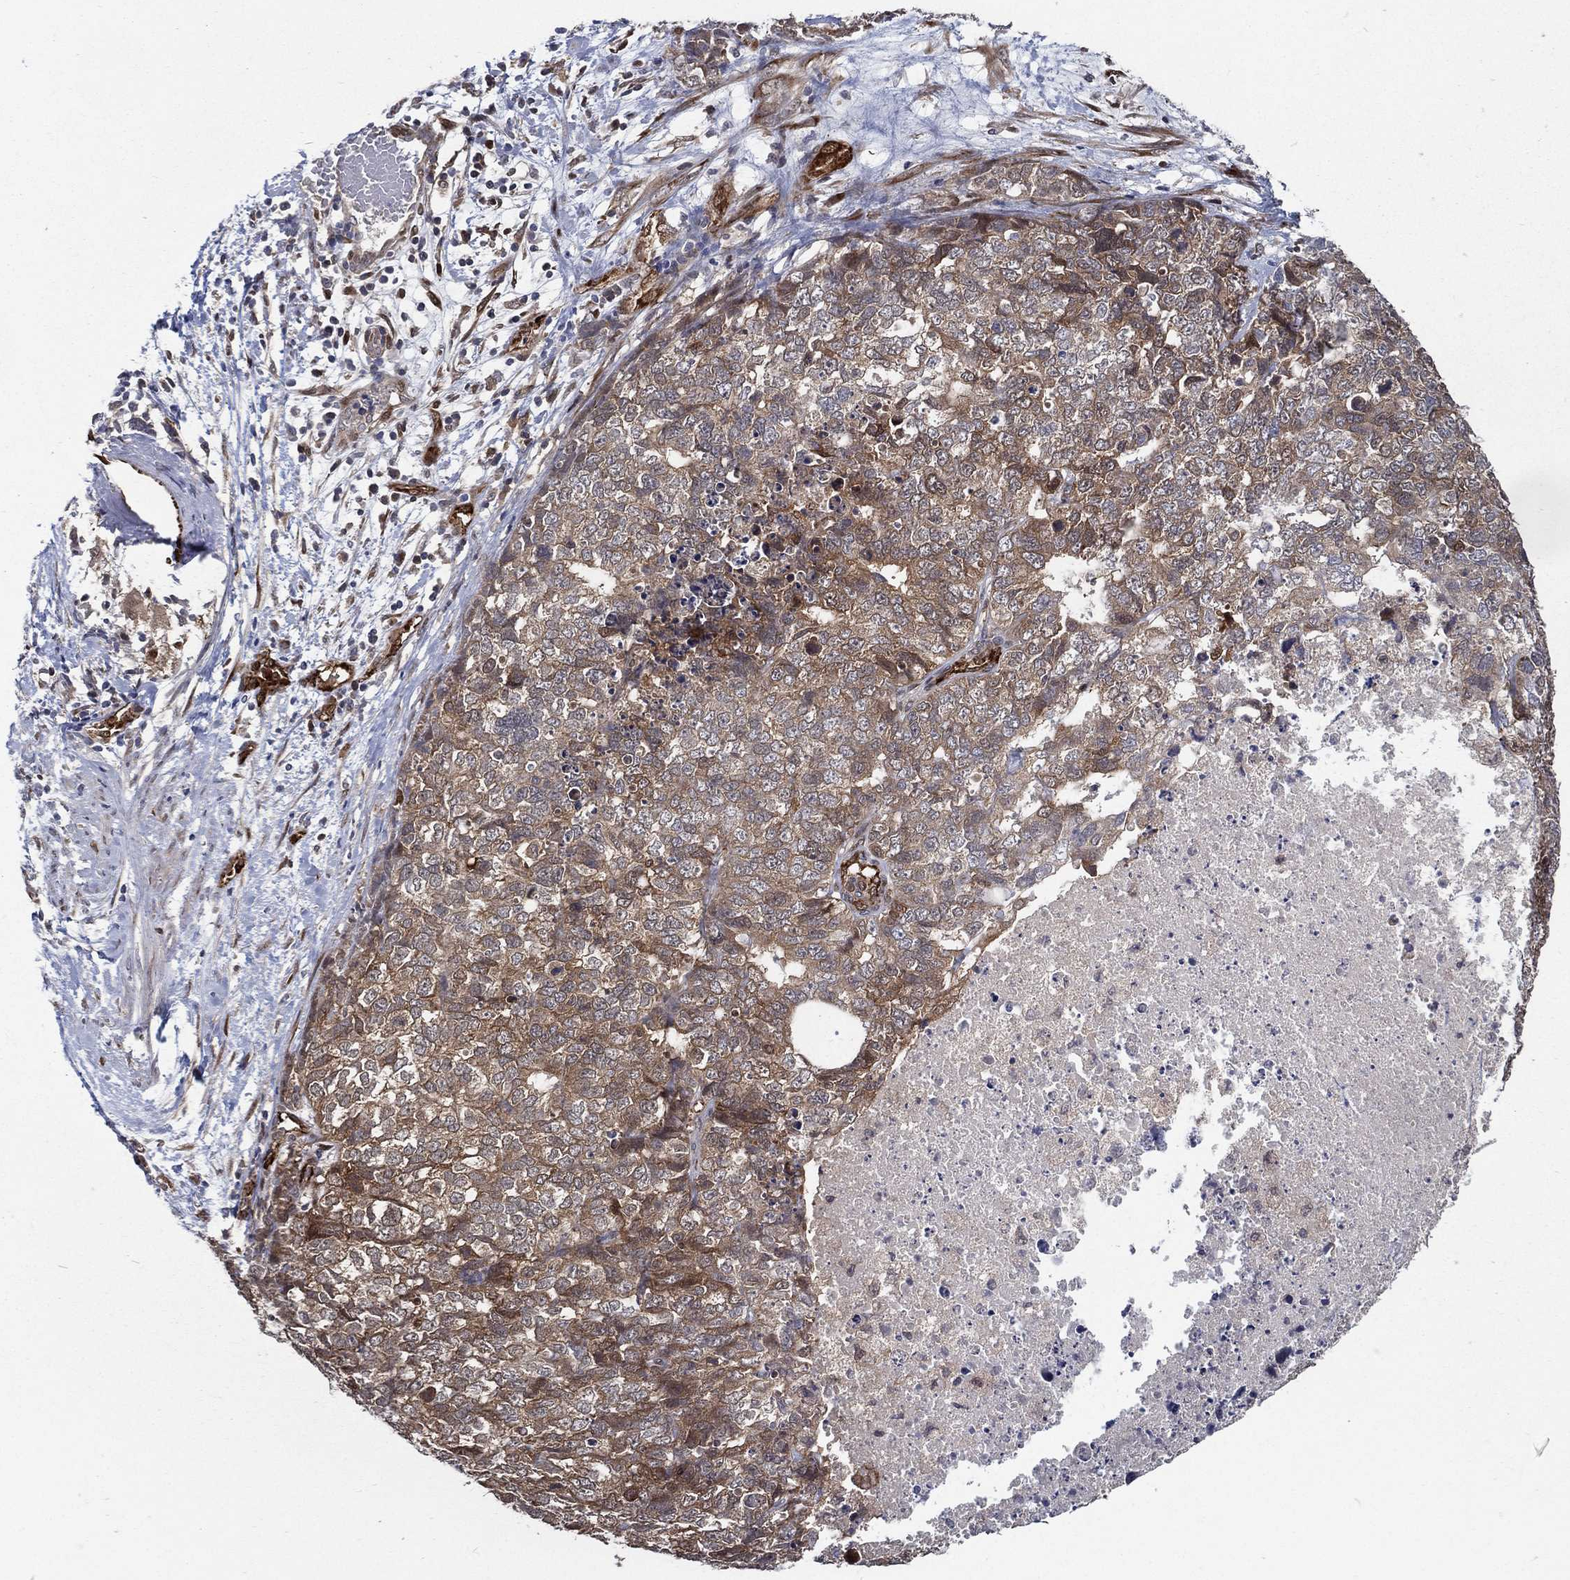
{"staining": {"intensity": "moderate", "quantity": "<25%", "location": "cytoplasmic/membranous"}, "tissue": "cervical cancer", "cell_type": "Tumor cells", "image_type": "cancer", "snomed": [{"axis": "morphology", "description": "Squamous cell carcinoma, NOS"}, {"axis": "topography", "description": "Cervix"}], "caption": "An image of squamous cell carcinoma (cervical) stained for a protein demonstrates moderate cytoplasmic/membranous brown staining in tumor cells.", "gene": "ARHGAP11A", "patient": {"sex": "female", "age": 63}}